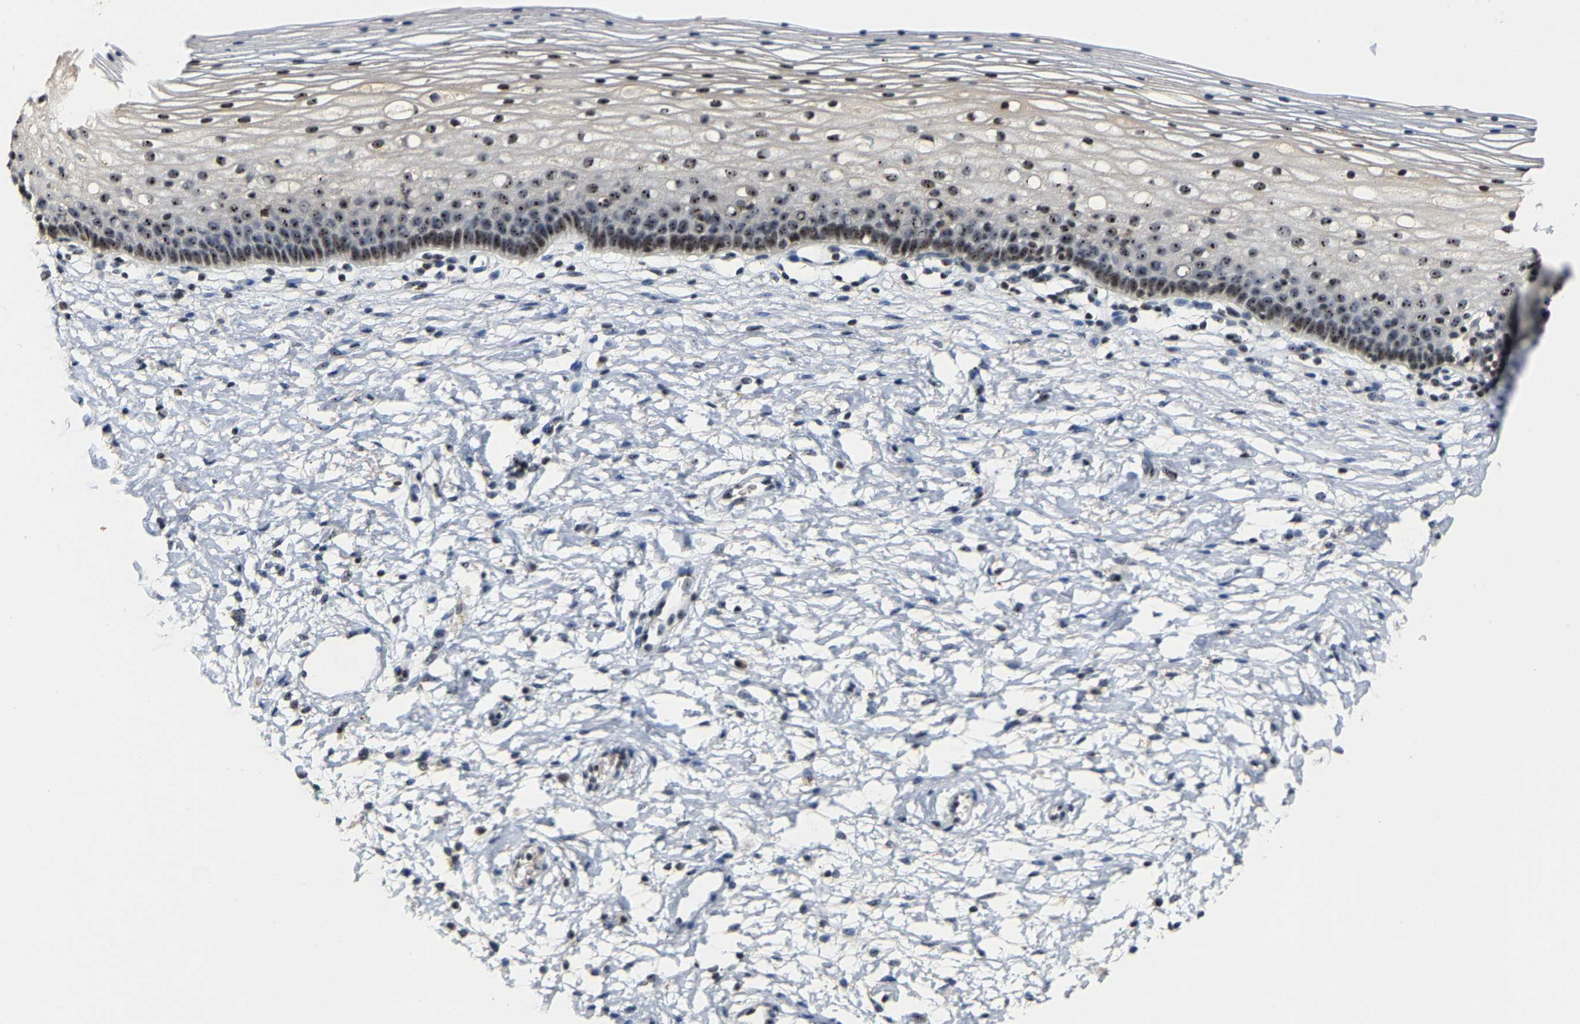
{"staining": {"intensity": "moderate", "quantity": ">75%", "location": "cytoplasmic/membranous,nuclear"}, "tissue": "cervix", "cell_type": "Glandular cells", "image_type": "normal", "snomed": [{"axis": "morphology", "description": "Normal tissue, NOS"}, {"axis": "topography", "description": "Cervix"}], "caption": "Normal cervix exhibits moderate cytoplasmic/membranous,nuclear positivity in about >75% of glandular cells.", "gene": "NOP58", "patient": {"sex": "female", "age": 72}}